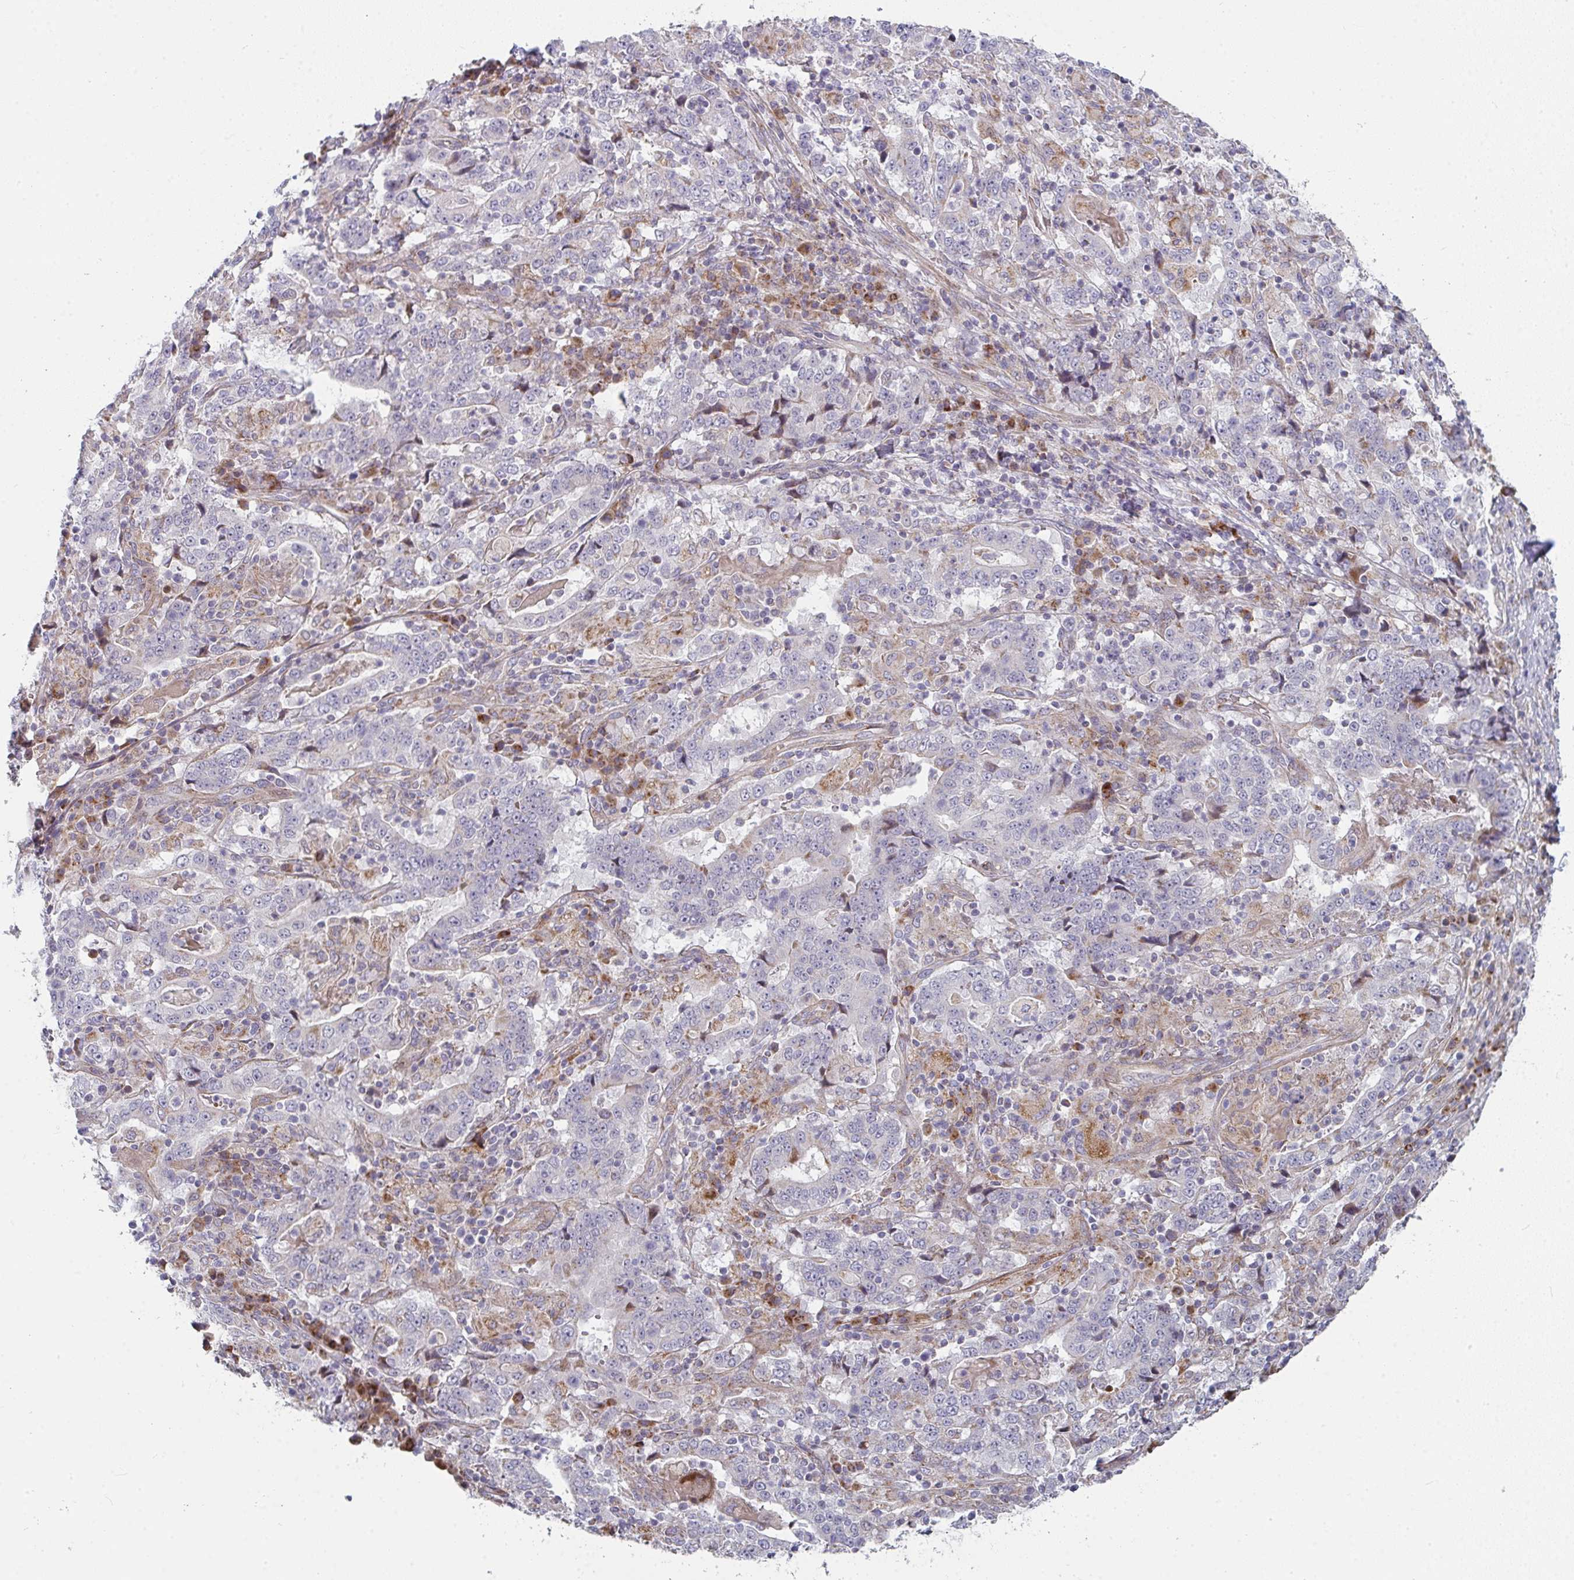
{"staining": {"intensity": "weak", "quantity": "<25%", "location": "cytoplasmic/membranous"}, "tissue": "stomach cancer", "cell_type": "Tumor cells", "image_type": "cancer", "snomed": [{"axis": "morphology", "description": "Normal tissue, NOS"}, {"axis": "morphology", "description": "Adenocarcinoma, NOS"}, {"axis": "topography", "description": "Stomach, upper"}, {"axis": "topography", "description": "Stomach"}], "caption": "Photomicrograph shows no protein staining in tumor cells of stomach adenocarcinoma tissue.", "gene": "RHEBL1", "patient": {"sex": "male", "age": 59}}